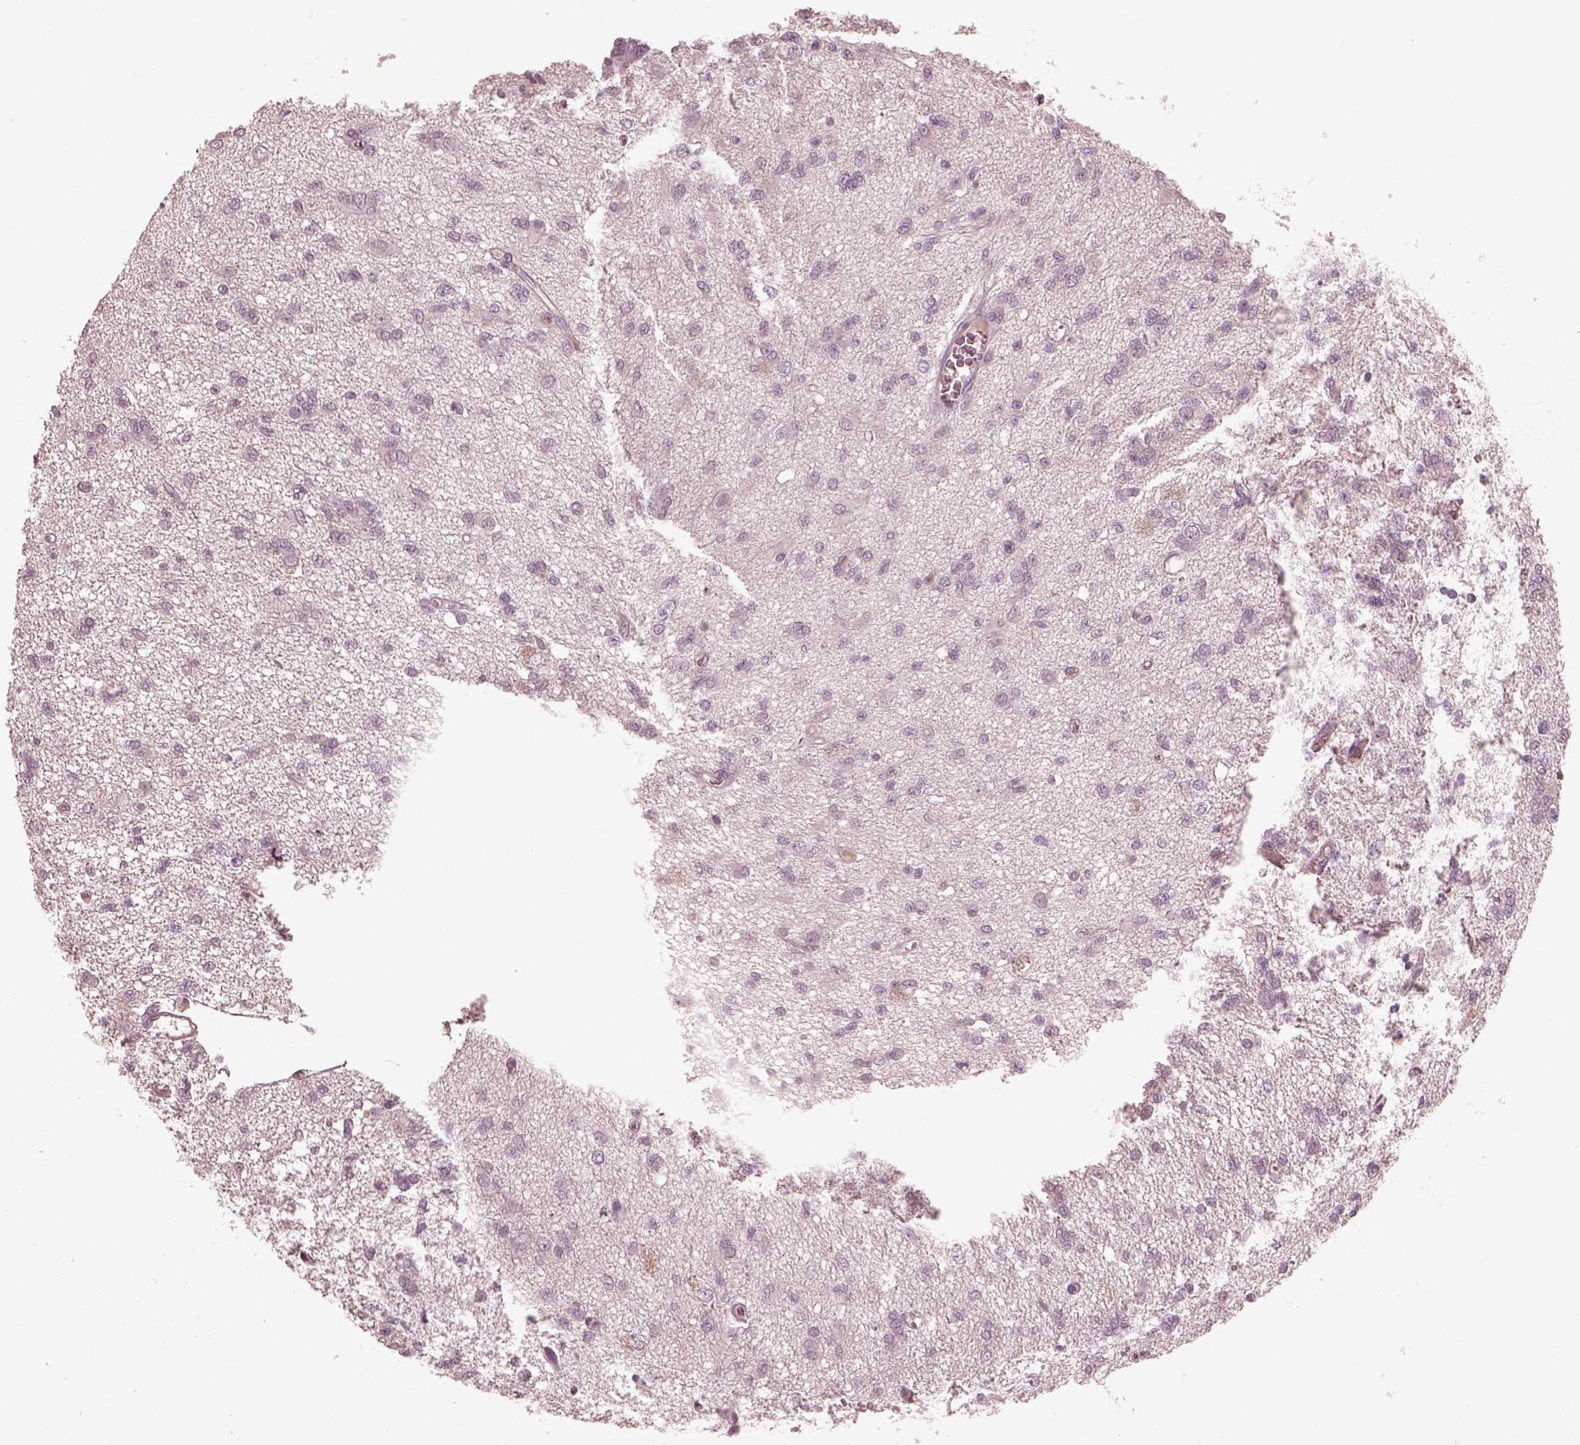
{"staining": {"intensity": "negative", "quantity": "none", "location": "none"}, "tissue": "glioma", "cell_type": "Tumor cells", "image_type": "cancer", "snomed": [{"axis": "morphology", "description": "Glioma, malignant, Low grade"}, {"axis": "topography", "description": "Brain"}], "caption": "DAB (3,3'-diaminobenzidine) immunohistochemical staining of low-grade glioma (malignant) reveals no significant positivity in tumor cells.", "gene": "VWA5B1", "patient": {"sex": "male", "age": 64}}